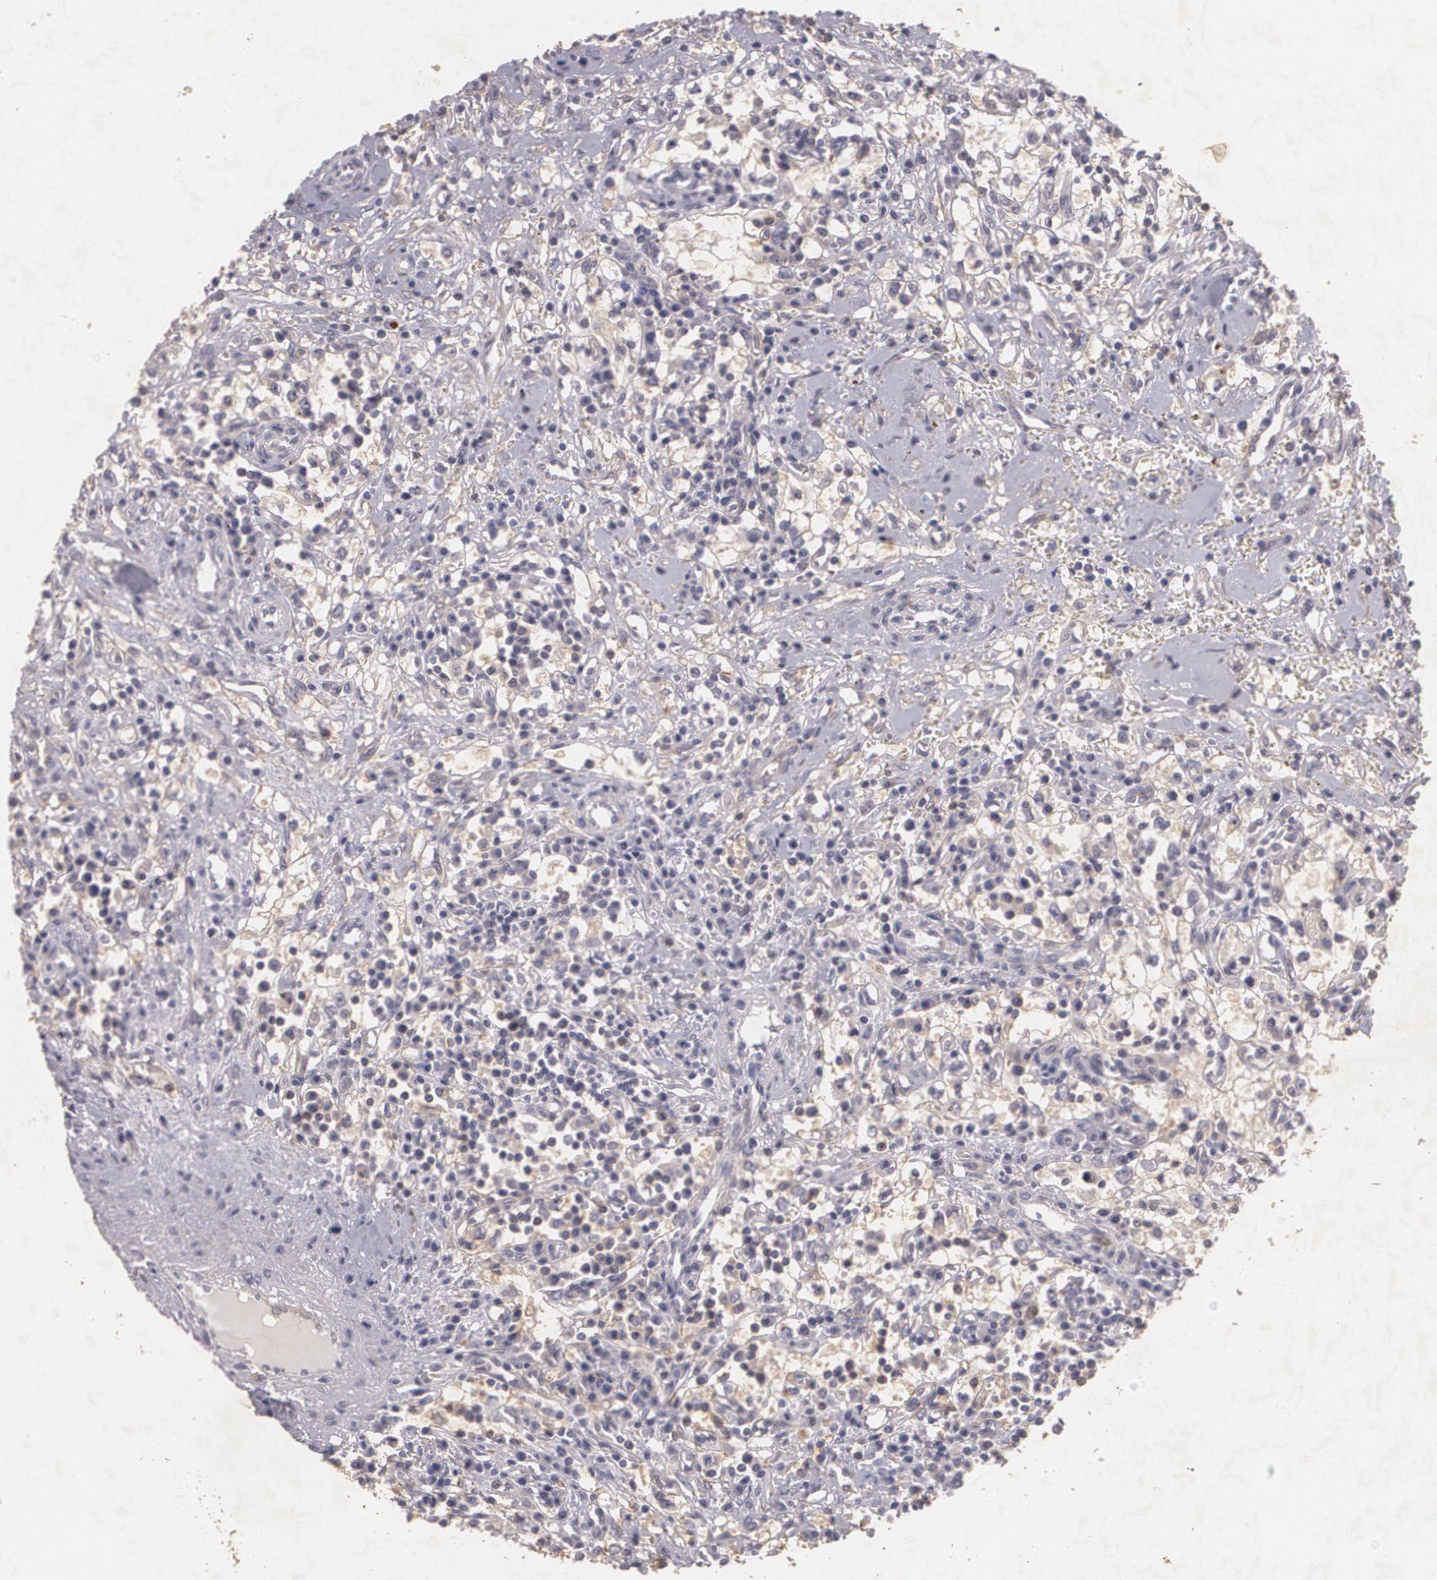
{"staining": {"intensity": "weak", "quantity": ">75%", "location": "cytoplasmic/membranous"}, "tissue": "renal cancer", "cell_type": "Tumor cells", "image_type": "cancer", "snomed": [{"axis": "morphology", "description": "Adenocarcinoma, NOS"}, {"axis": "topography", "description": "Kidney"}], "caption": "Immunohistochemistry (IHC) image of neoplastic tissue: human renal cancer stained using immunohistochemistry (IHC) displays low levels of weak protein expression localized specifically in the cytoplasmic/membranous of tumor cells, appearing as a cytoplasmic/membranous brown color.", "gene": "KCNA4", "patient": {"sex": "male", "age": 82}}